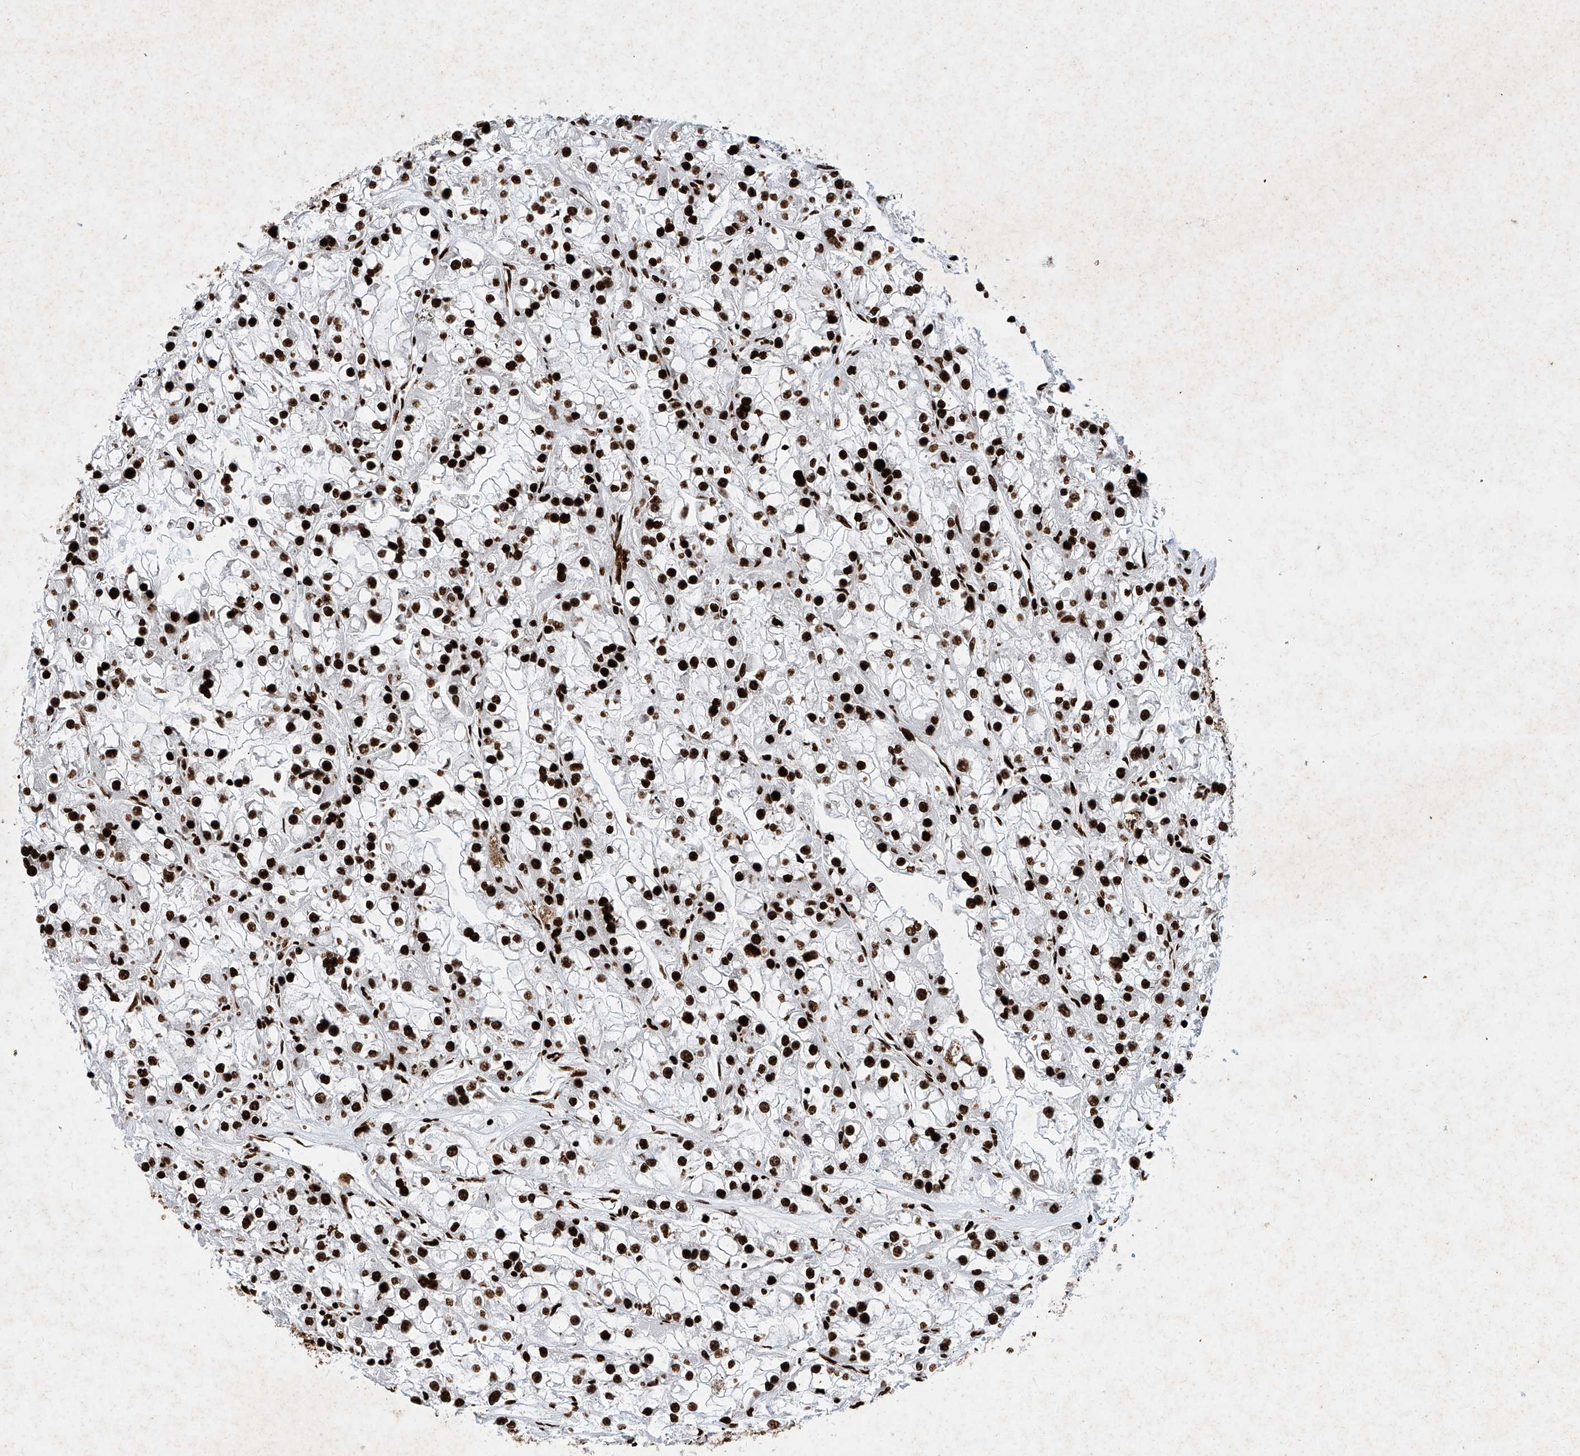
{"staining": {"intensity": "strong", "quantity": ">75%", "location": "nuclear"}, "tissue": "renal cancer", "cell_type": "Tumor cells", "image_type": "cancer", "snomed": [{"axis": "morphology", "description": "Adenocarcinoma, NOS"}, {"axis": "topography", "description": "Kidney"}], "caption": "Immunohistochemical staining of renal cancer (adenocarcinoma) reveals high levels of strong nuclear protein staining in about >75% of tumor cells. The staining was performed using DAB, with brown indicating positive protein expression. Nuclei are stained blue with hematoxylin.", "gene": "SRSF6", "patient": {"sex": "female", "age": 52}}